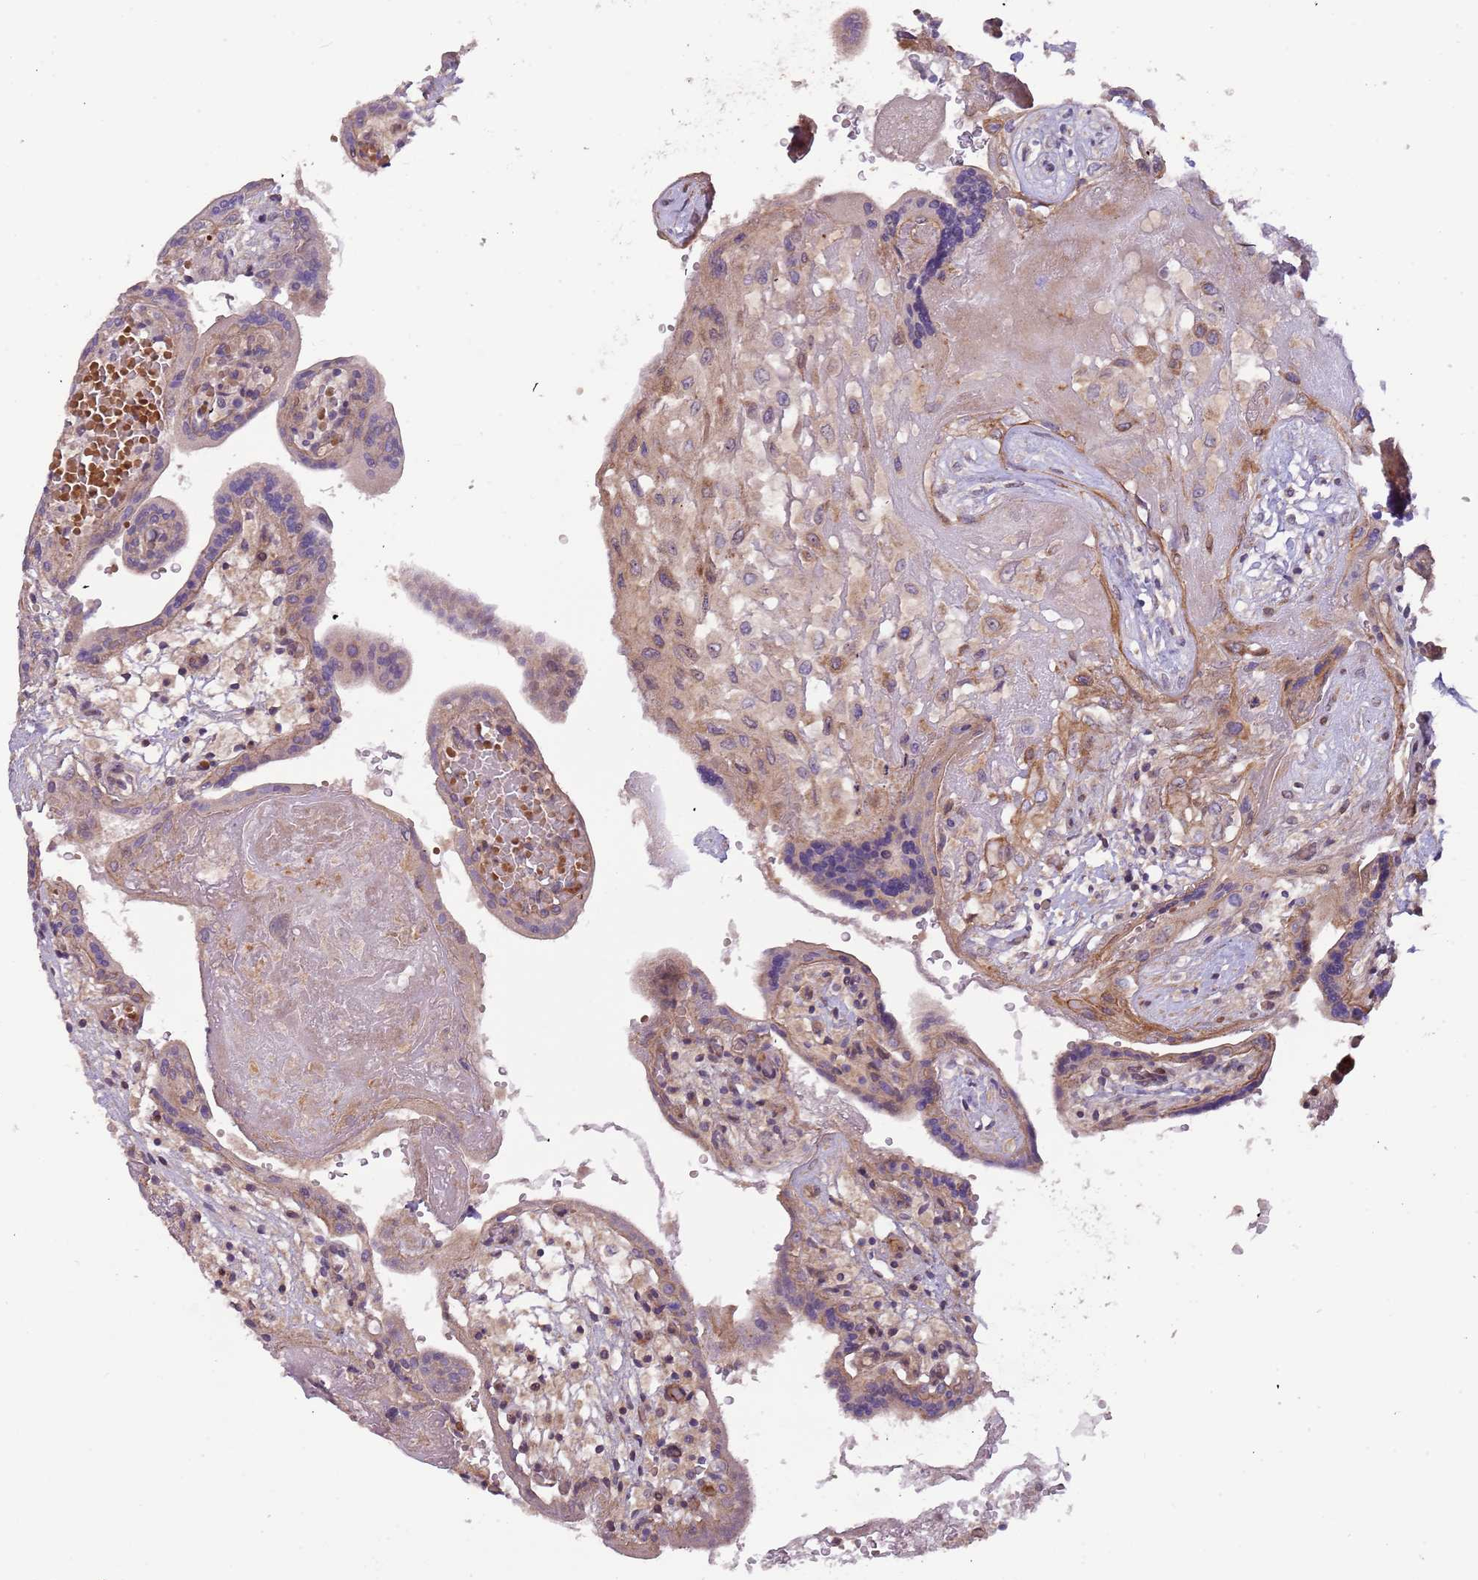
{"staining": {"intensity": "moderate", "quantity": "<25%", "location": "cytoplasmic/membranous"}, "tissue": "placenta", "cell_type": "Decidual cells", "image_type": "normal", "snomed": [{"axis": "morphology", "description": "Normal tissue, NOS"}, {"axis": "topography", "description": "Placenta"}], "caption": "A brown stain shows moderate cytoplasmic/membranous staining of a protein in decidual cells of benign placenta. The protein is shown in brown color, while the nuclei are stained blue.", "gene": "TRAPPC6B", "patient": {"sex": "female", "age": 37}}